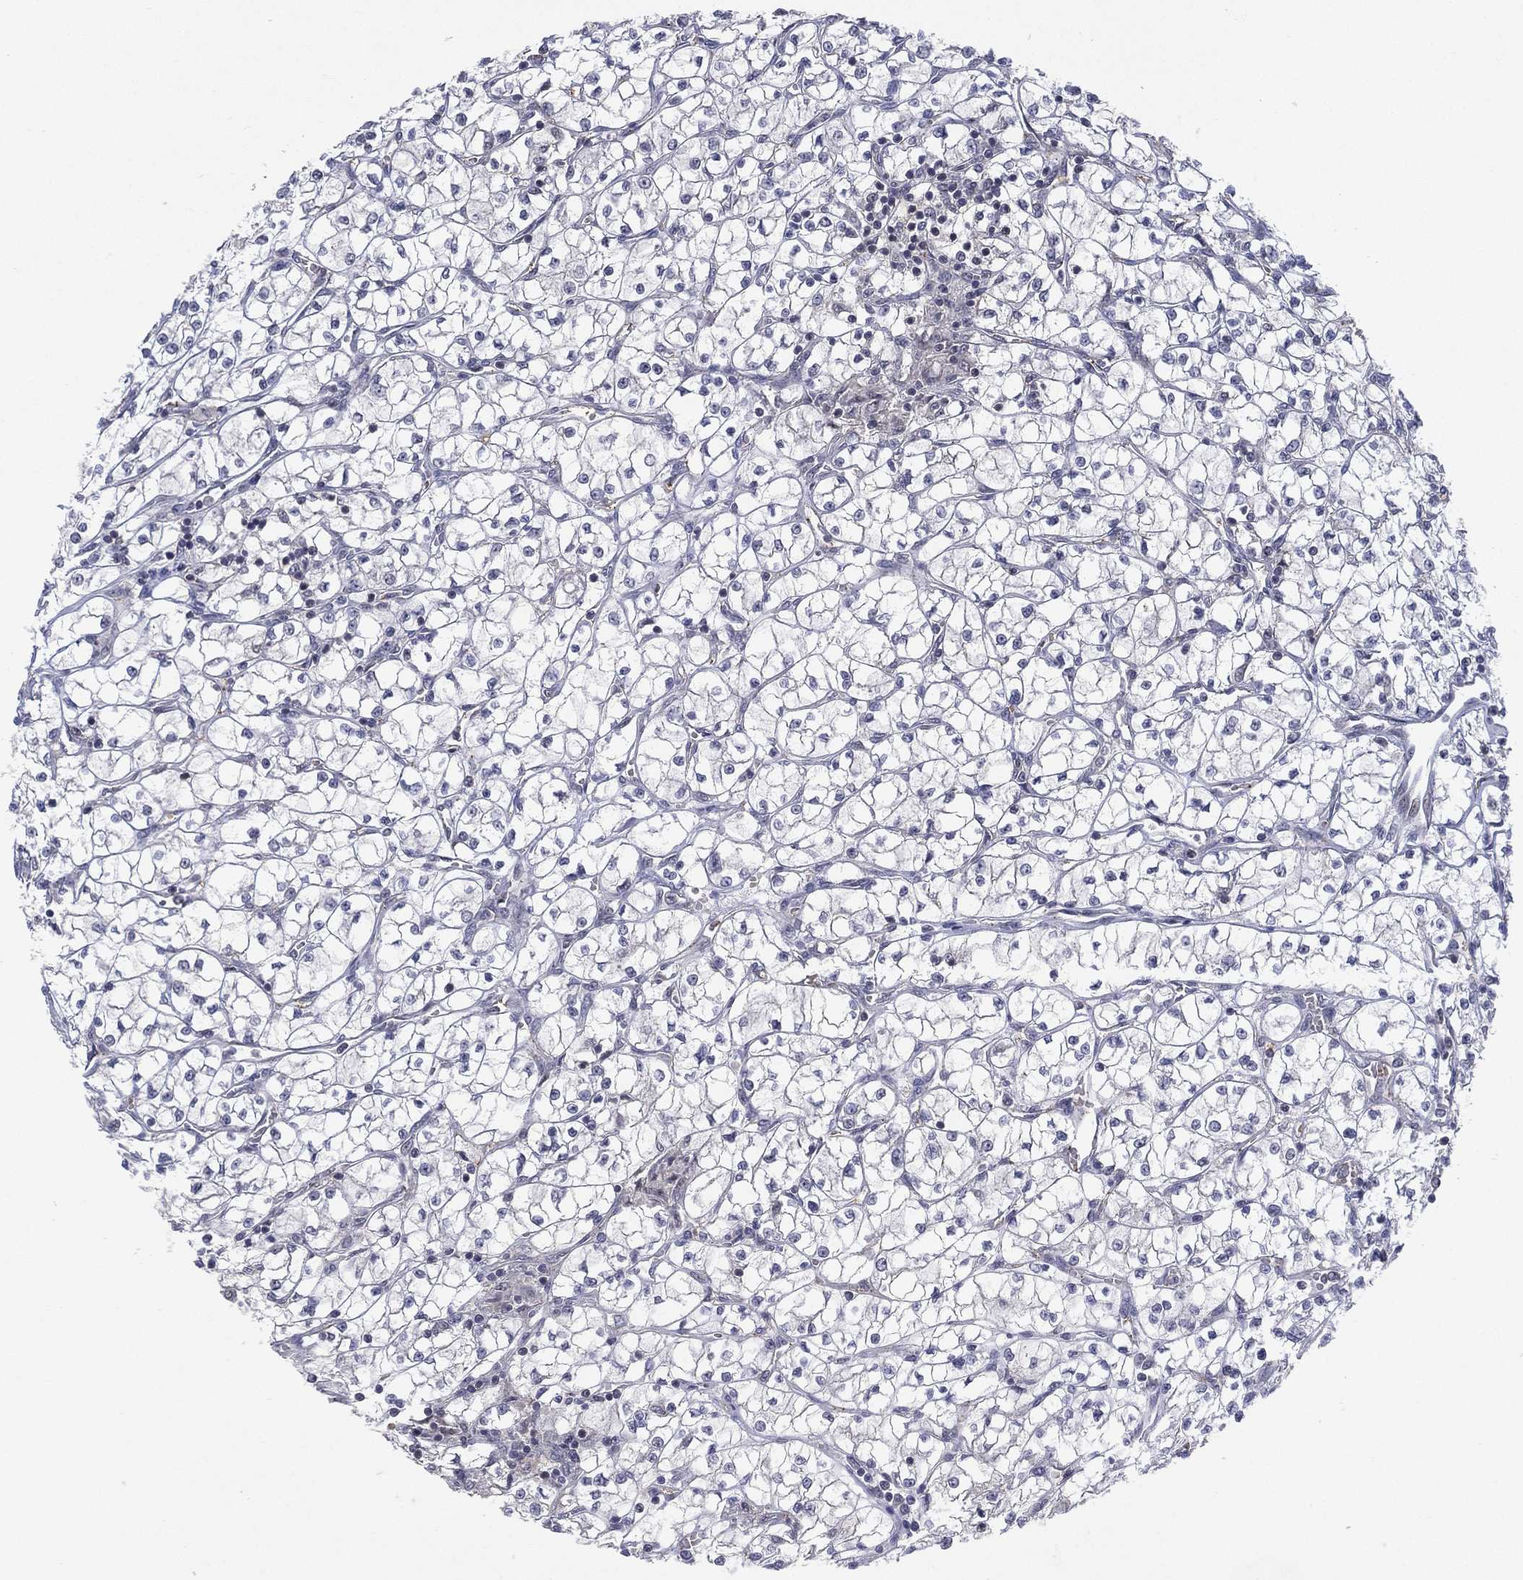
{"staining": {"intensity": "negative", "quantity": "none", "location": "none"}, "tissue": "renal cancer", "cell_type": "Tumor cells", "image_type": "cancer", "snomed": [{"axis": "morphology", "description": "Adenocarcinoma, NOS"}, {"axis": "topography", "description": "Kidney"}], "caption": "Renal cancer was stained to show a protein in brown. There is no significant positivity in tumor cells.", "gene": "DGCR8", "patient": {"sex": "female", "age": 64}}